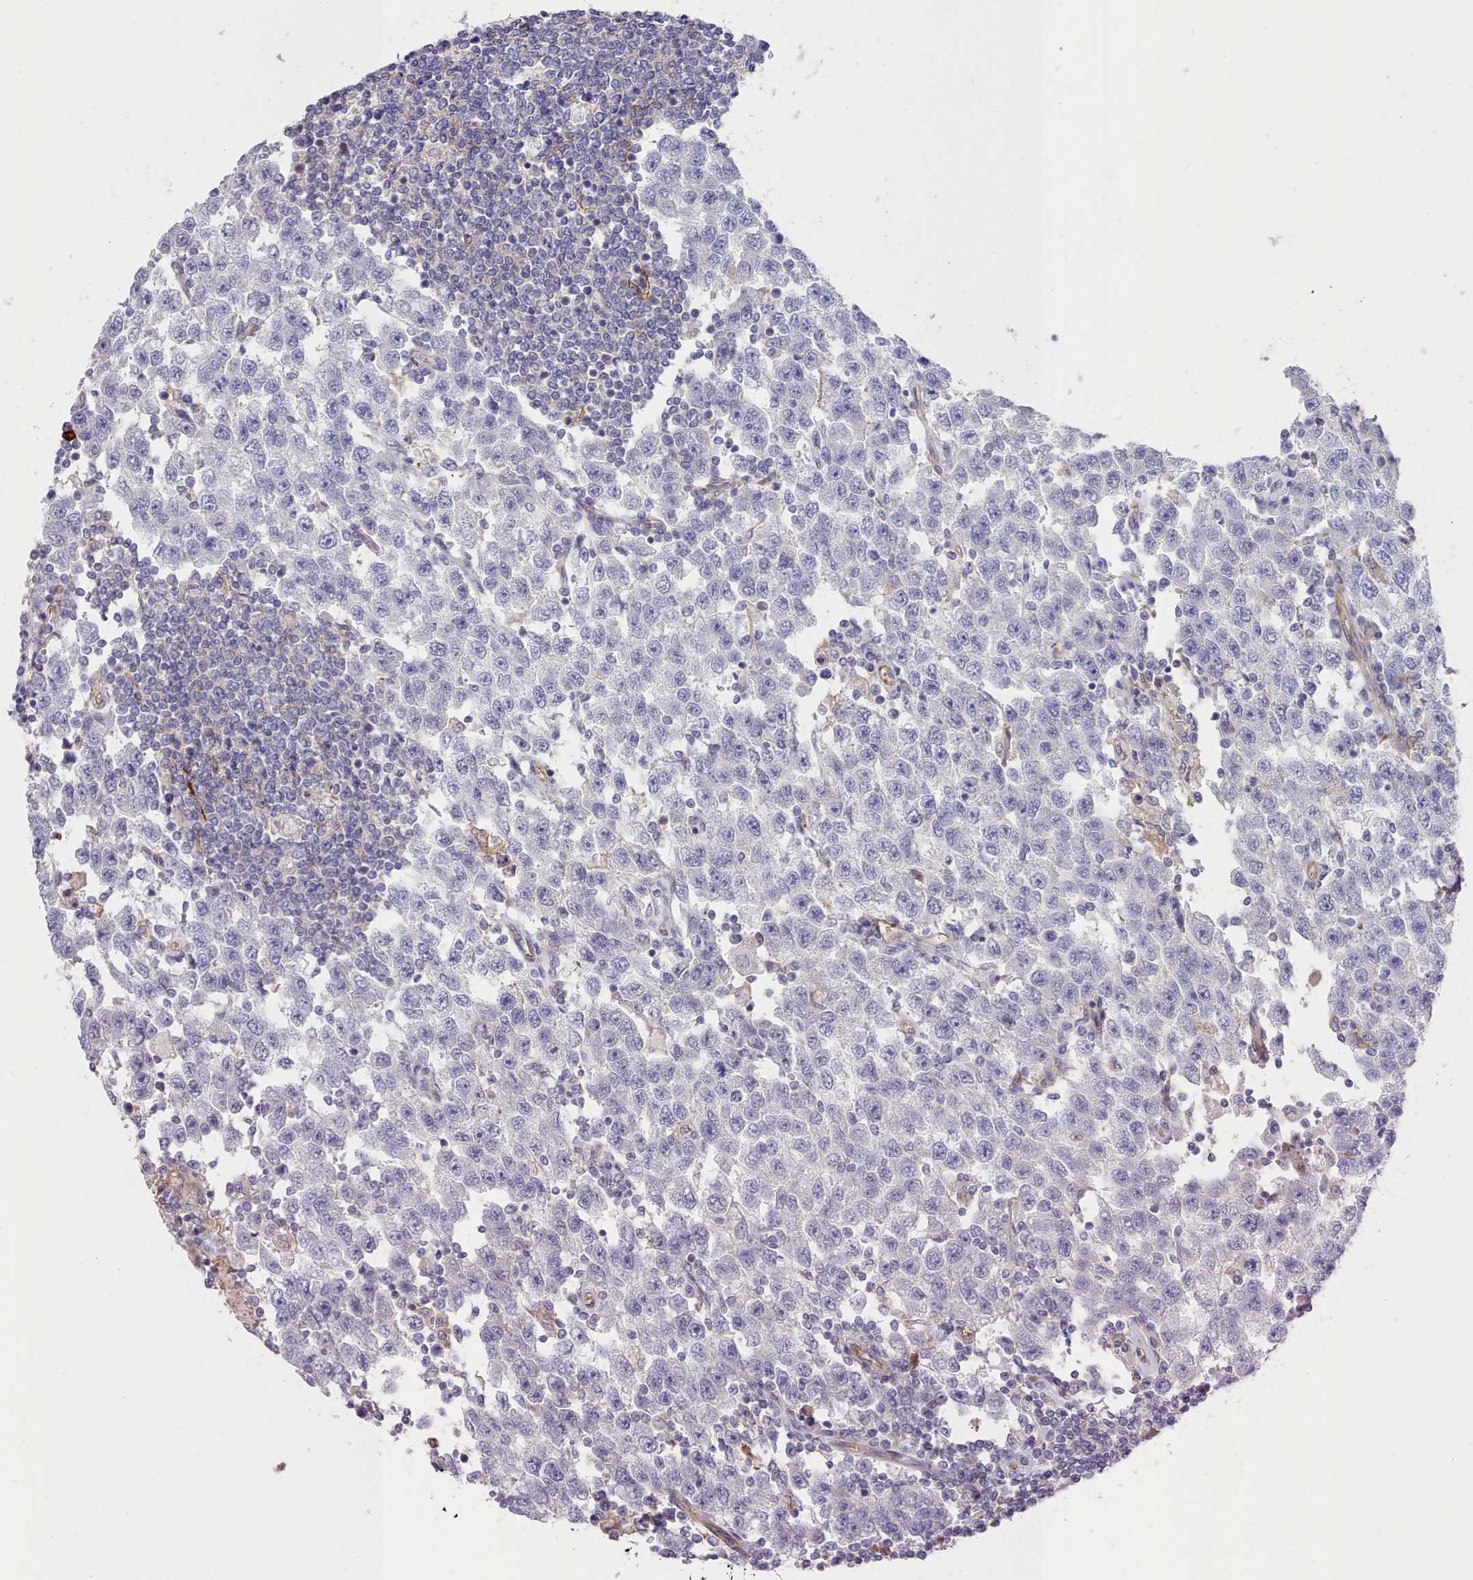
{"staining": {"intensity": "negative", "quantity": "none", "location": "none"}, "tissue": "testis cancer", "cell_type": "Tumor cells", "image_type": "cancer", "snomed": [{"axis": "morphology", "description": "Seminoma, NOS"}, {"axis": "topography", "description": "Testis"}], "caption": "A high-resolution histopathology image shows immunohistochemistry (IHC) staining of seminoma (testis), which displays no significant staining in tumor cells. (DAB immunohistochemistry (IHC) visualized using brightfield microscopy, high magnification).", "gene": "G6PC1", "patient": {"sex": "male", "age": 41}}